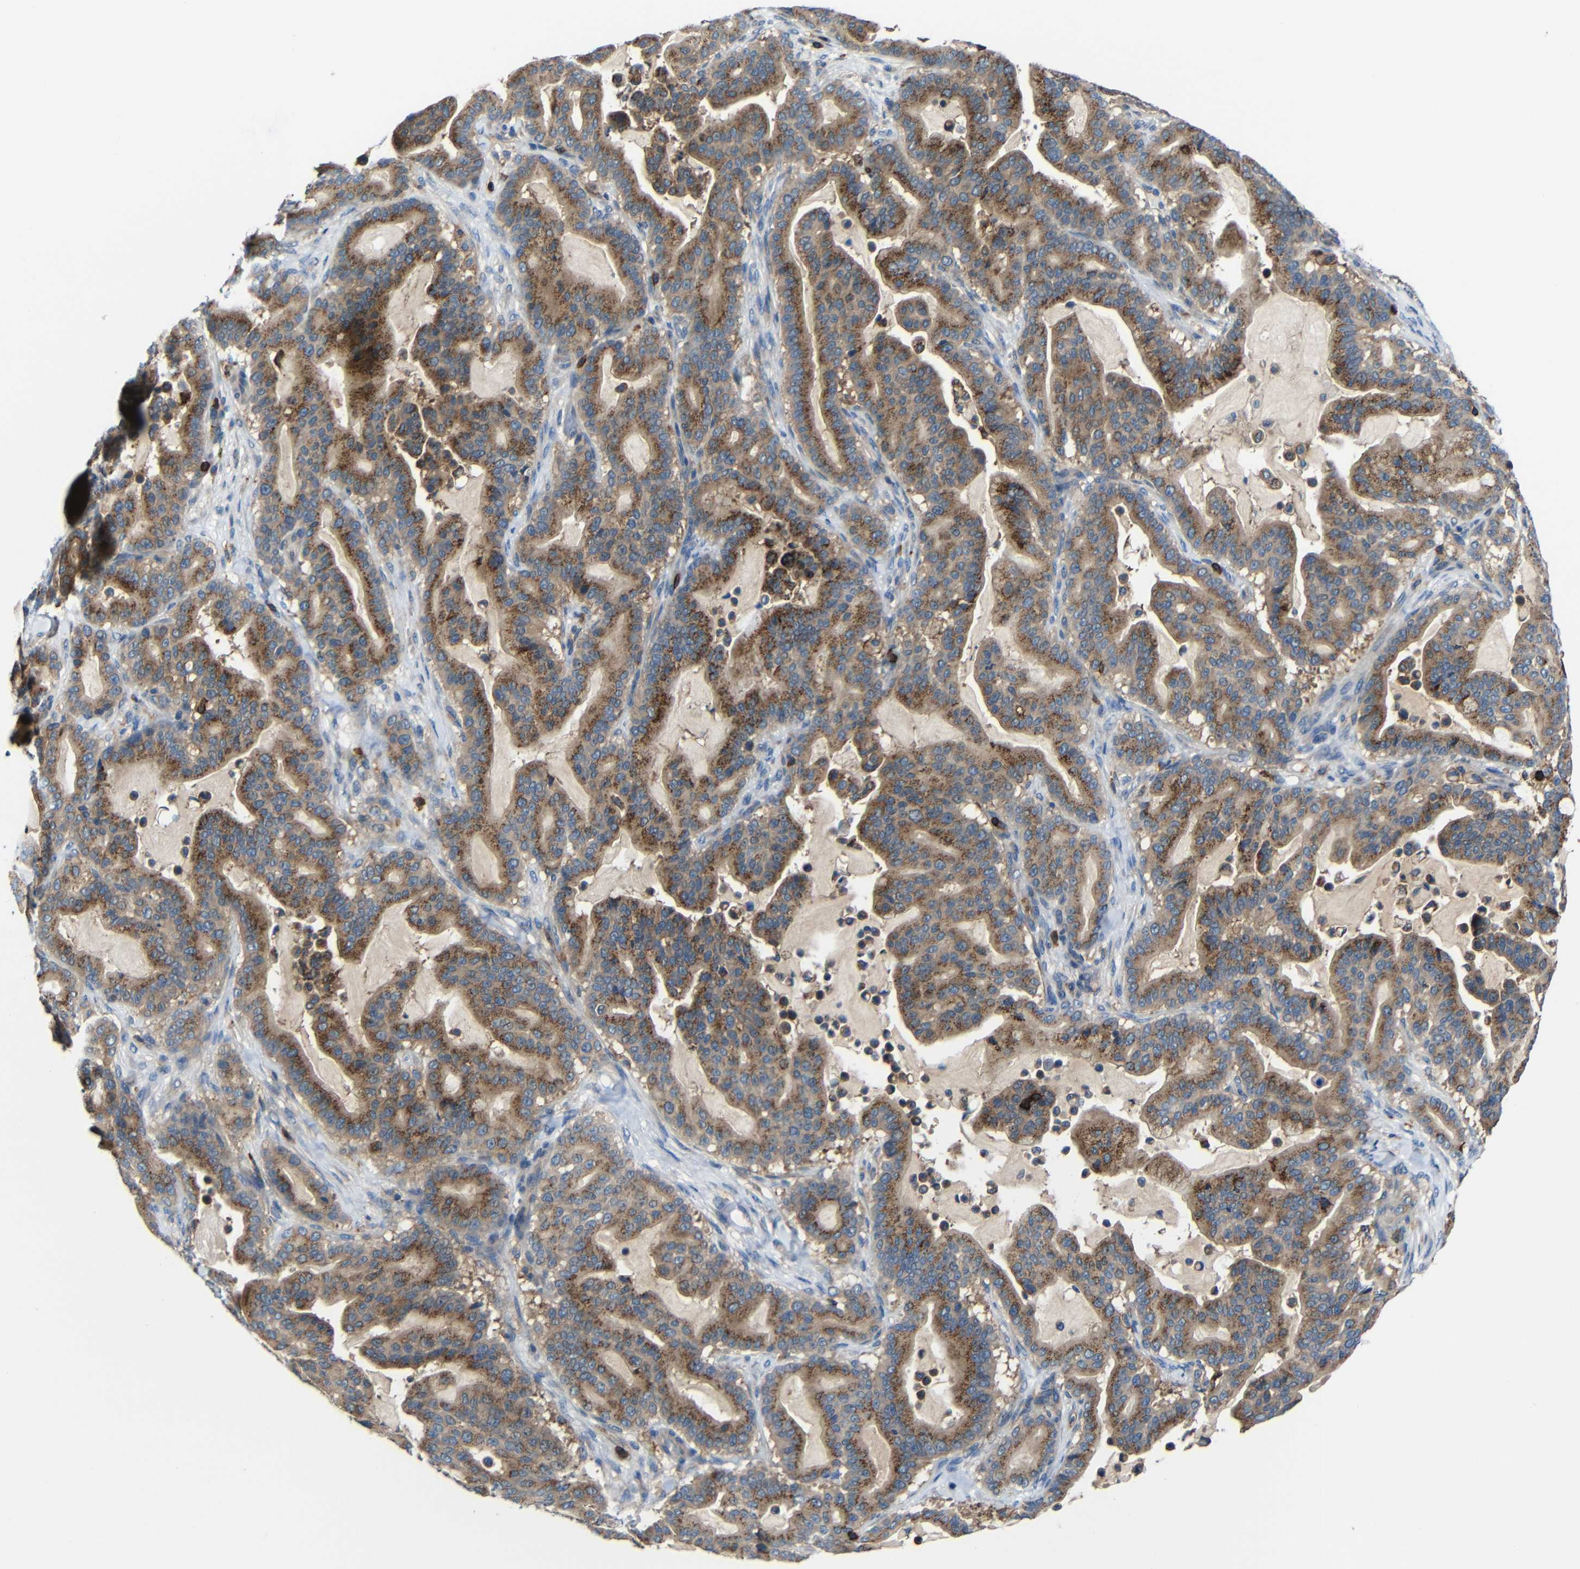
{"staining": {"intensity": "moderate", "quantity": ">75%", "location": "cytoplasmic/membranous"}, "tissue": "pancreatic cancer", "cell_type": "Tumor cells", "image_type": "cancer", "snomed": [{"axis": "morphology", "description": "Adenocarcinoma, NOS"}, {"axis": "topography", "description": "Pancreas"}], "caption": "Immunohistochemical staining of human pancreatic cancer (adenocarcinoma) shows moderate cytoplasmic/membranous protein expression in approximately >75% of tumor cells. (IHC, brightfield microscopy, high magnification).", "gene": "P2RY12", "patient": {"sex": "male", "age": 63}}